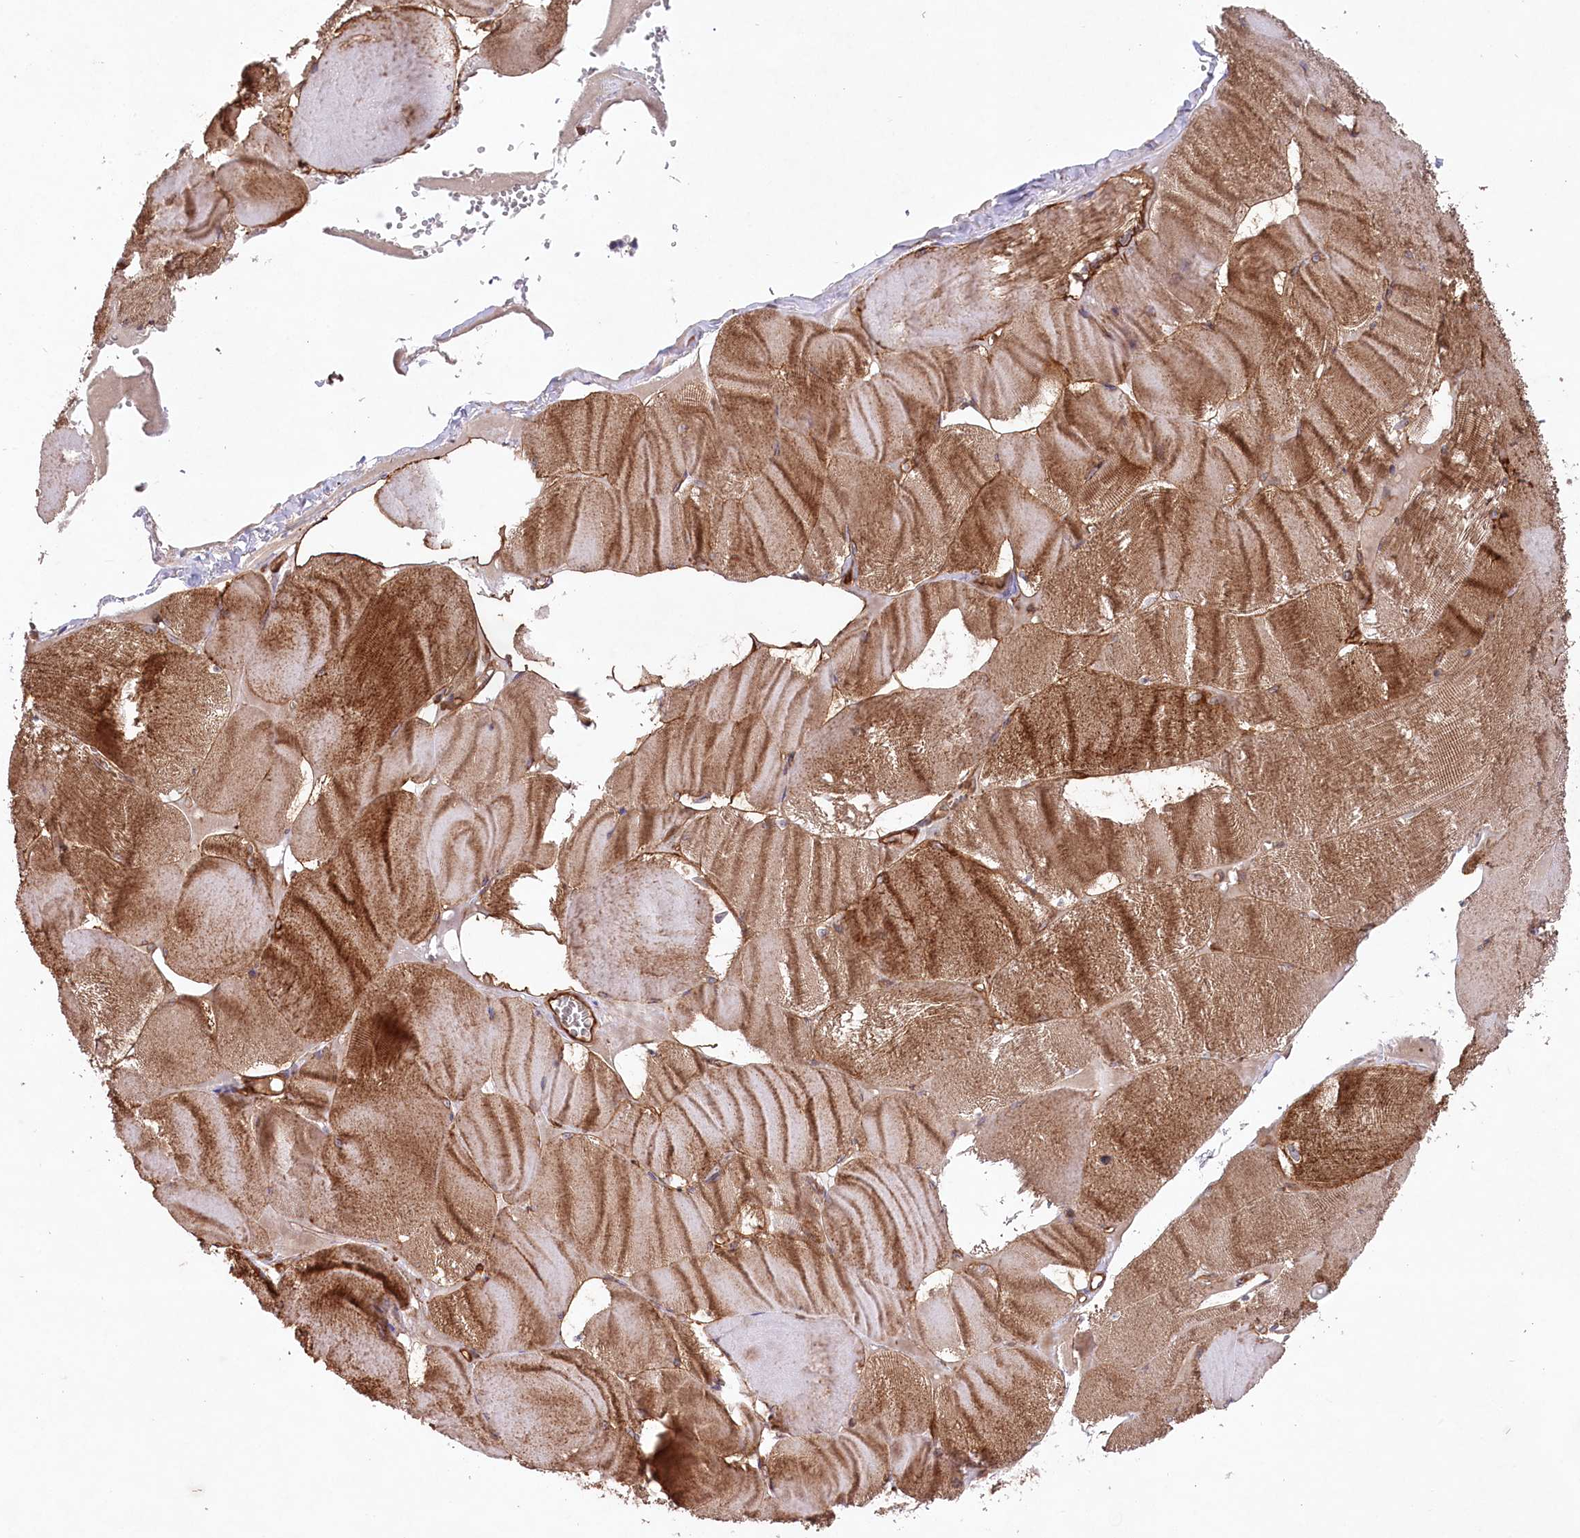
{"staining": {"intensity": "moderate", "quantity": ">75%", "location": "cytoplasmic/membranous"}, "tissue": "skeletal muscle", "cell_type": "Myocytes", "image_type": "normal", "snomed": [{"axis": "morphology", "description": "Normal tissue, NOS"}, {"axis": "morphology", "description": "Basal cell carcinoma"}, {"axis": "topography", "description": "Skeletal muscle"}], "caption": "Benign skeletal muscle demonstrates moderate cytoplasmic/membranous expression in about >75% of myocytes, visualized by immunohistochemistry.", "gene": "MTPAP", "patient": {"sex": "female", "age": 64}}